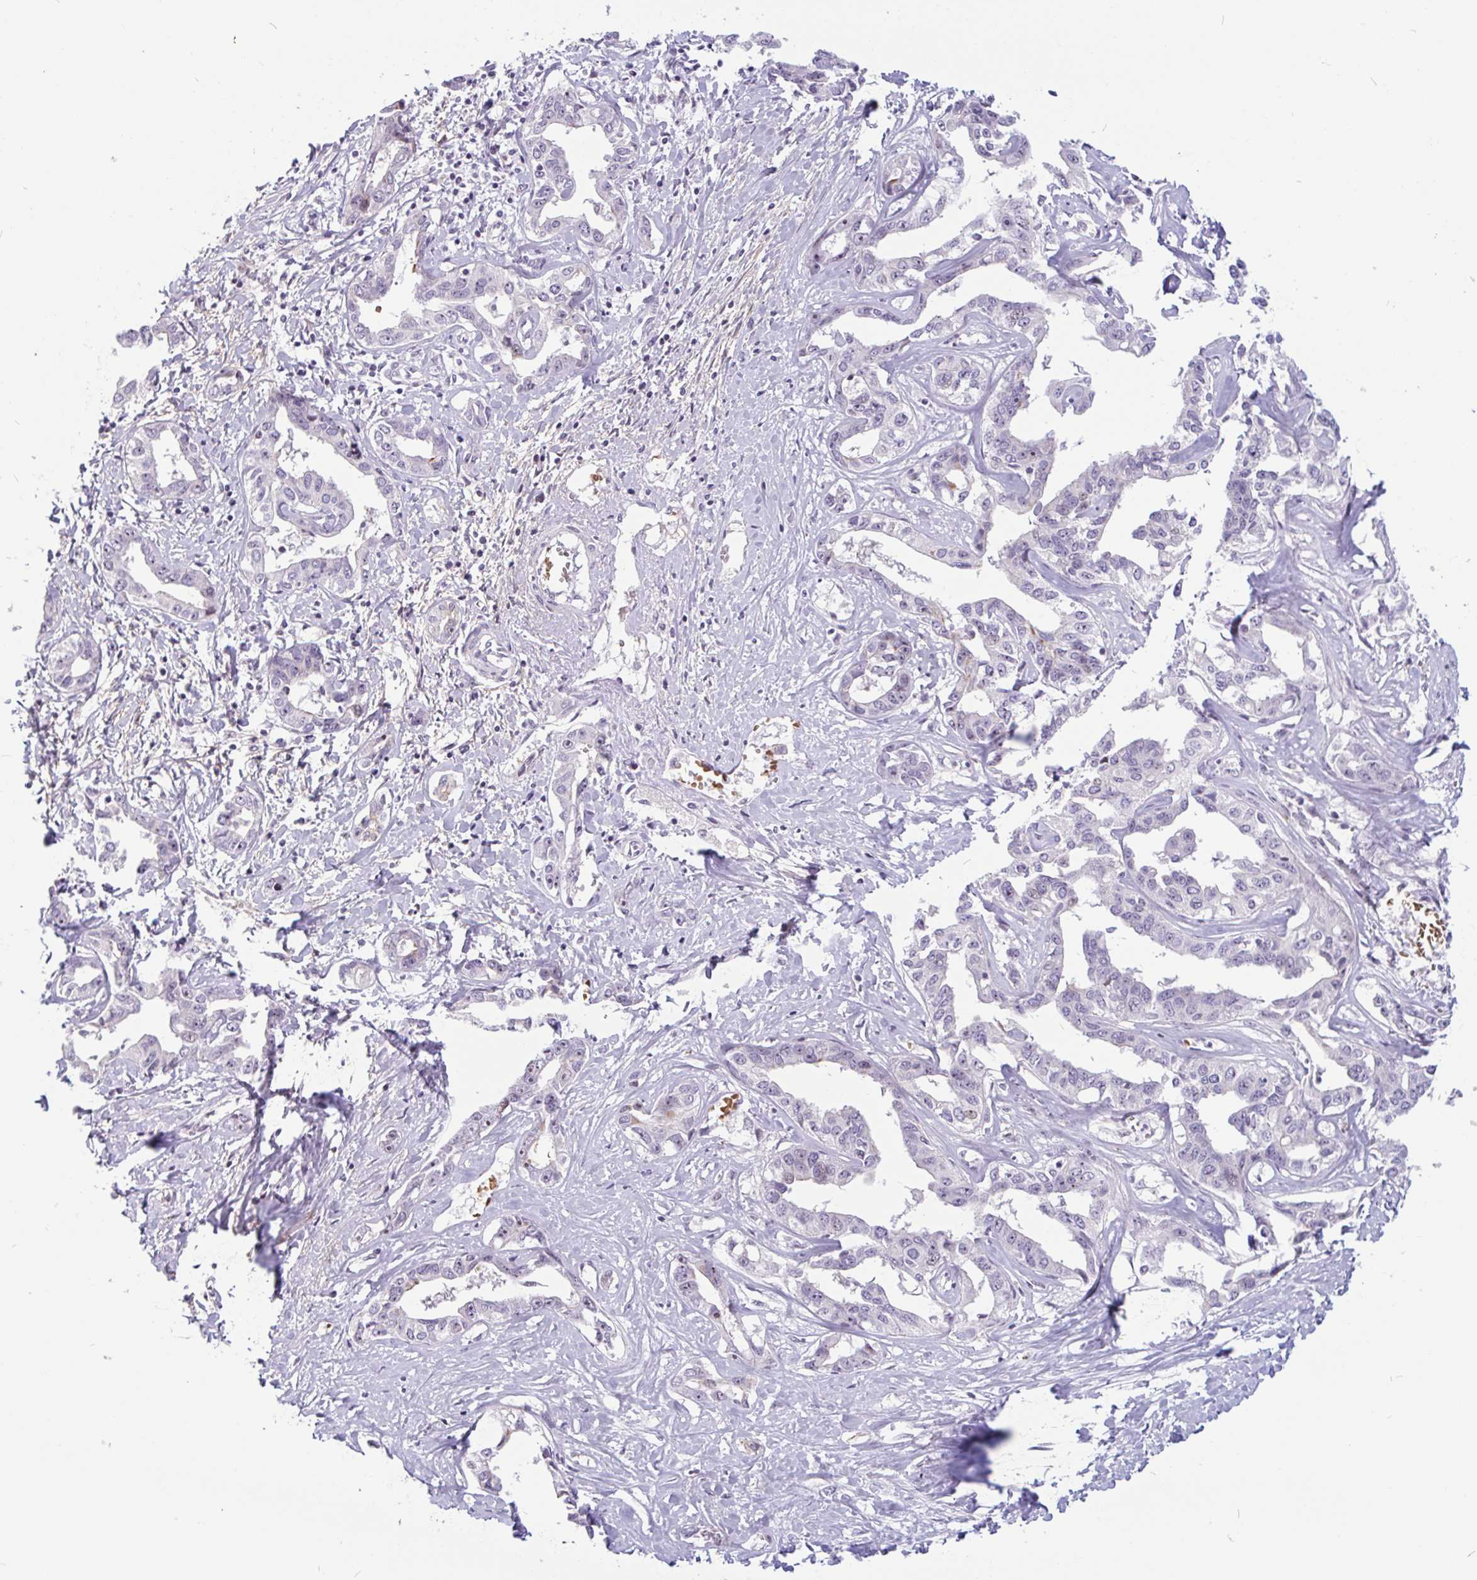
{"staining": {"intensity": "negative", "quantity": "none", "location": "none"}, "tissue": "liver cancer", "cell_type": "Tumor cells", "image_type": "cancer", "snomed": [{"axis": "morphology", "description": "Cholangiocarcinoma"}, {"axis": "topography", "description": "Liver"}], "caption": "Histopathology image shows no significant protein expression in tumor cells of liver cholangiocarcinoma. (Stains: DAB immunohistochemistry (IHC) with hematoxylin counter stain, Microscopy: brightfield microscopy at high magnification).", "gene": "TMEM119", "patient": {"sex": "male", "age": 59}}